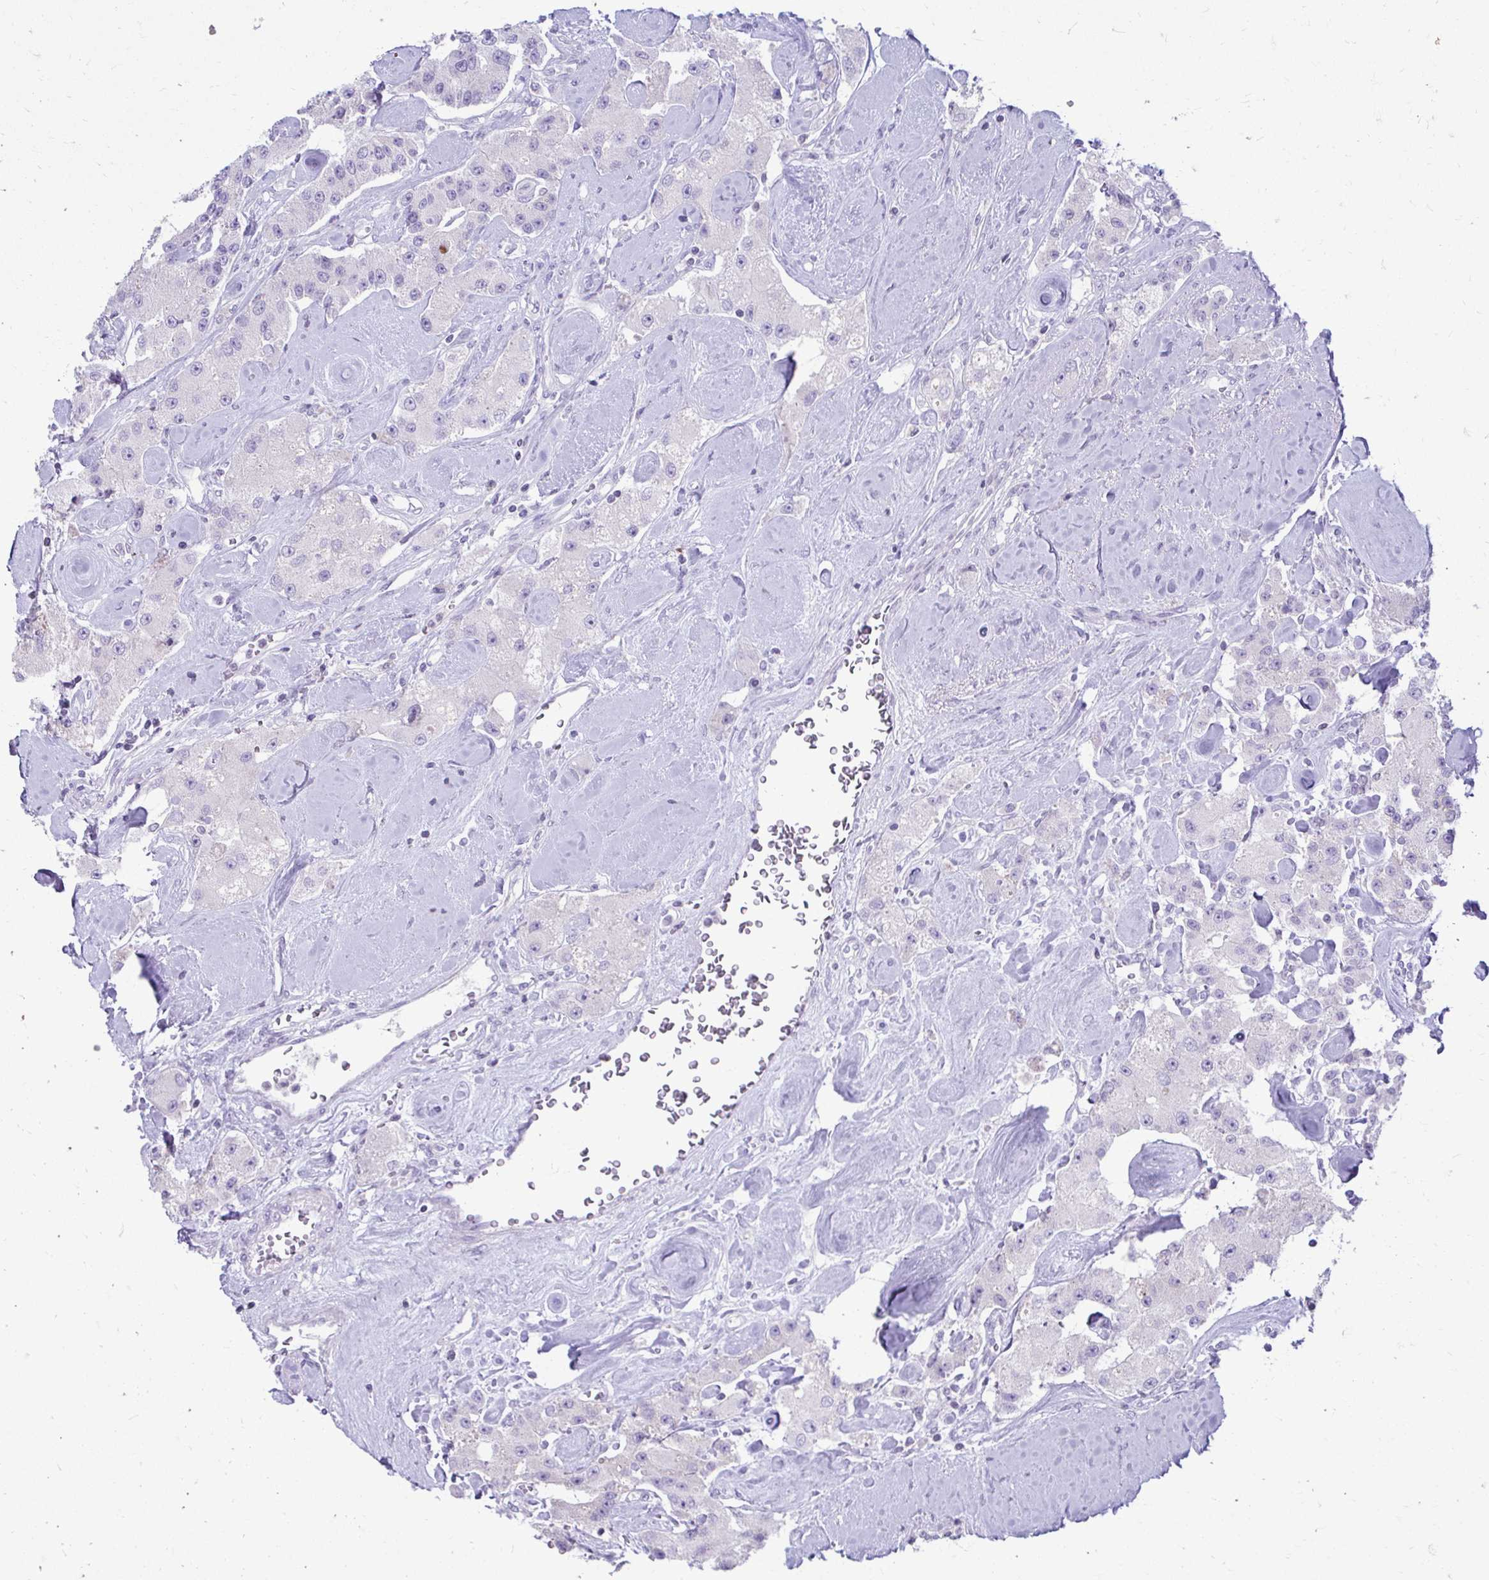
{"staining": {"intensity": "negative", "quantity": "none", "location": "none"}, "tissue": "carcinoid", "cell_type": "Tumor cells", "image_type": "cancer", "snomed": [{"axis": "morphology", "description": "Carcinoid, malignant, NOS"}, {"axis": "topography", "description": "Pancreas"}], "caption": "A high-resolution image shows immunohistochemistry (IHC) staining of carcinoid, which reveals no significant expression in tumor cells.", "gene": "OR7A5", "patient": {"sex": "male", "age": 41}}